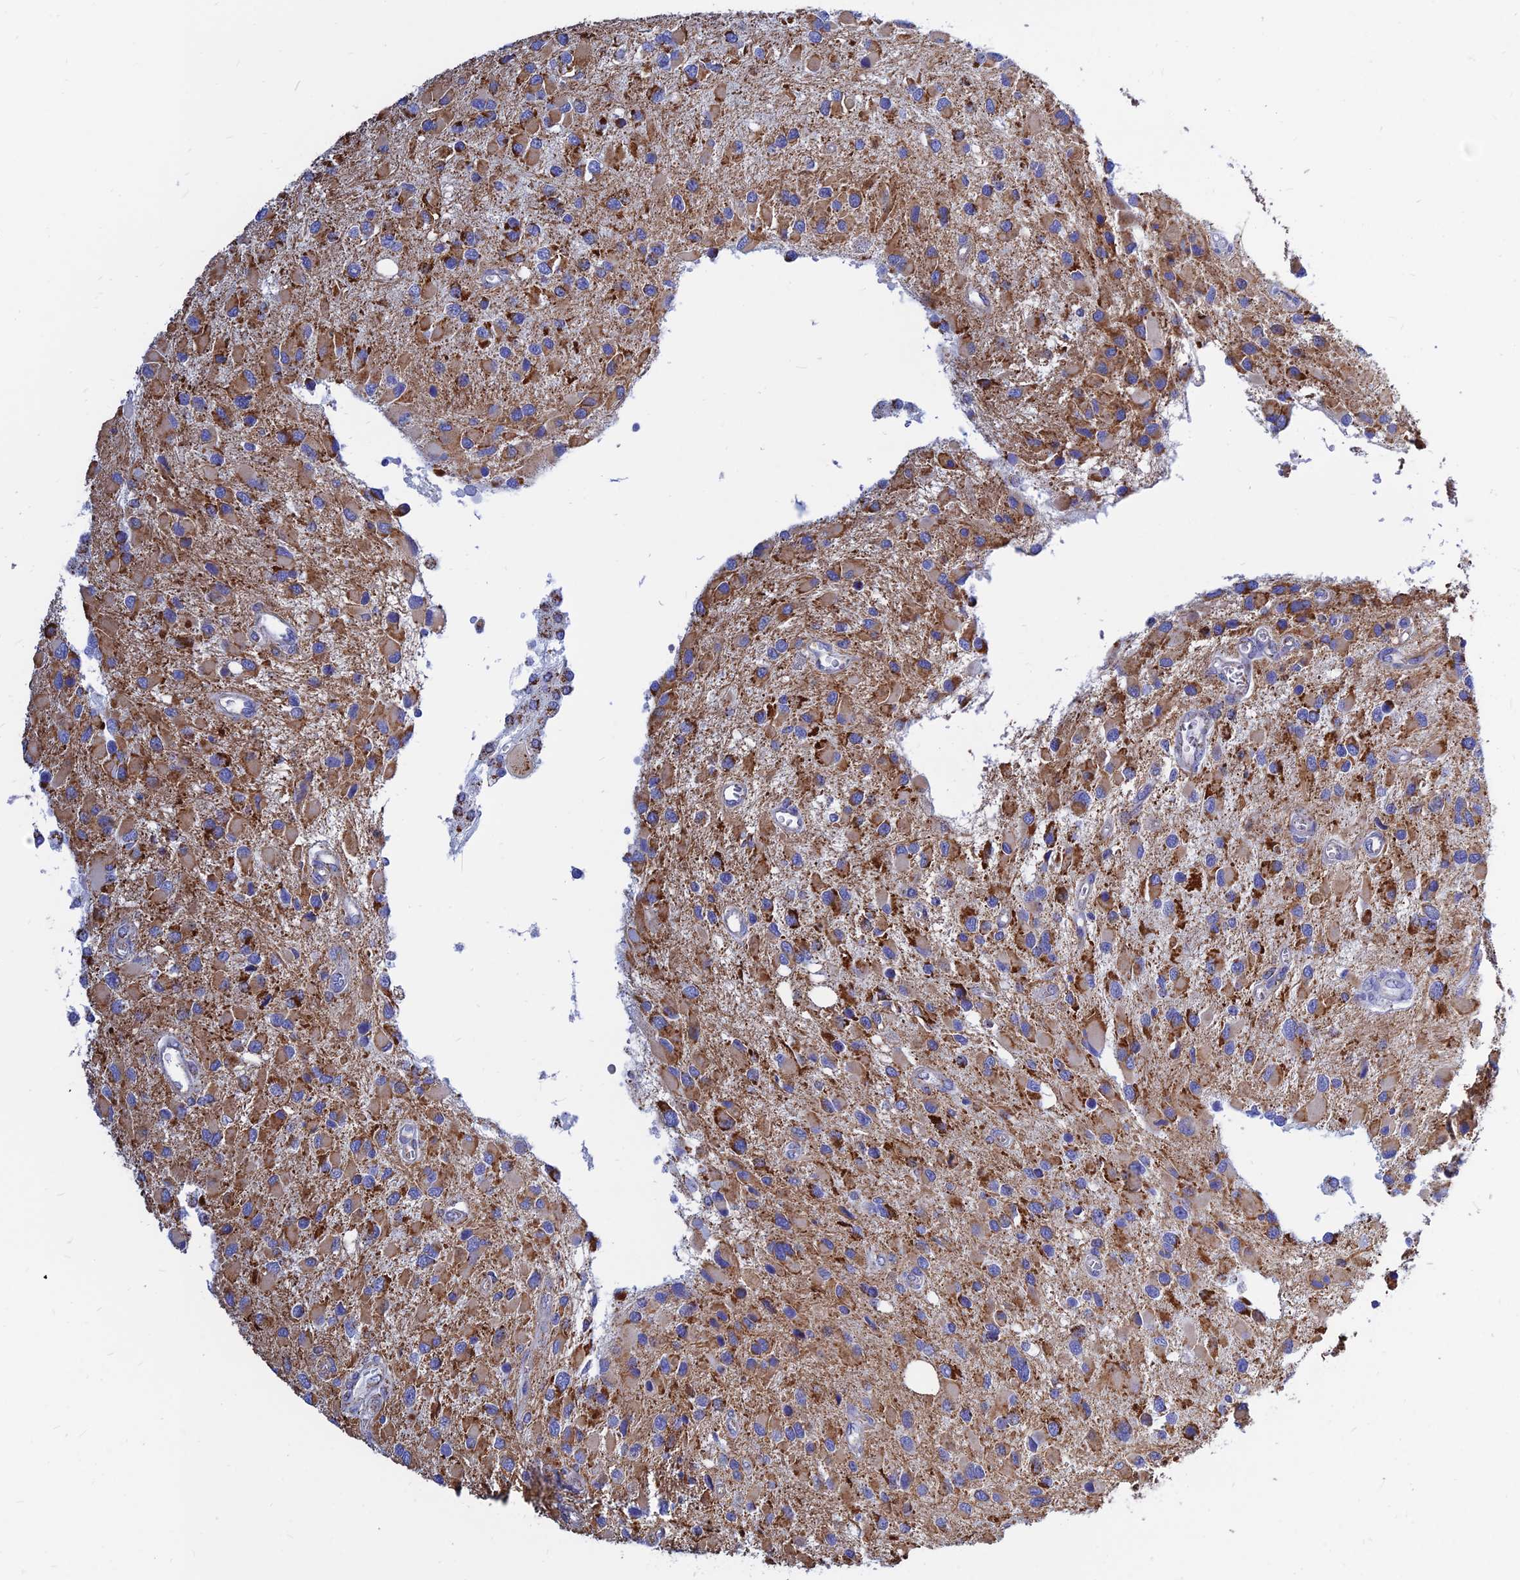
{"staining": {"intensity": "moderate", "quantity": ">75%", "location": "cytoplasmic/membranous"}, "tissue": "glioma", "cell_type": "Tumor cells", "image_type": "cancer", "snomed": [{"axis": "morphology", "description": "Glioma, malignant, High grade"}, {"axis": "topography", "description": "Brain"}], "caption": "Tumor cells show moderate cytoplasmic/membranous expression in about >75% of cells in glioma.", "gene": "MGST1", "patient": {"sex": "male", "age": 53}}